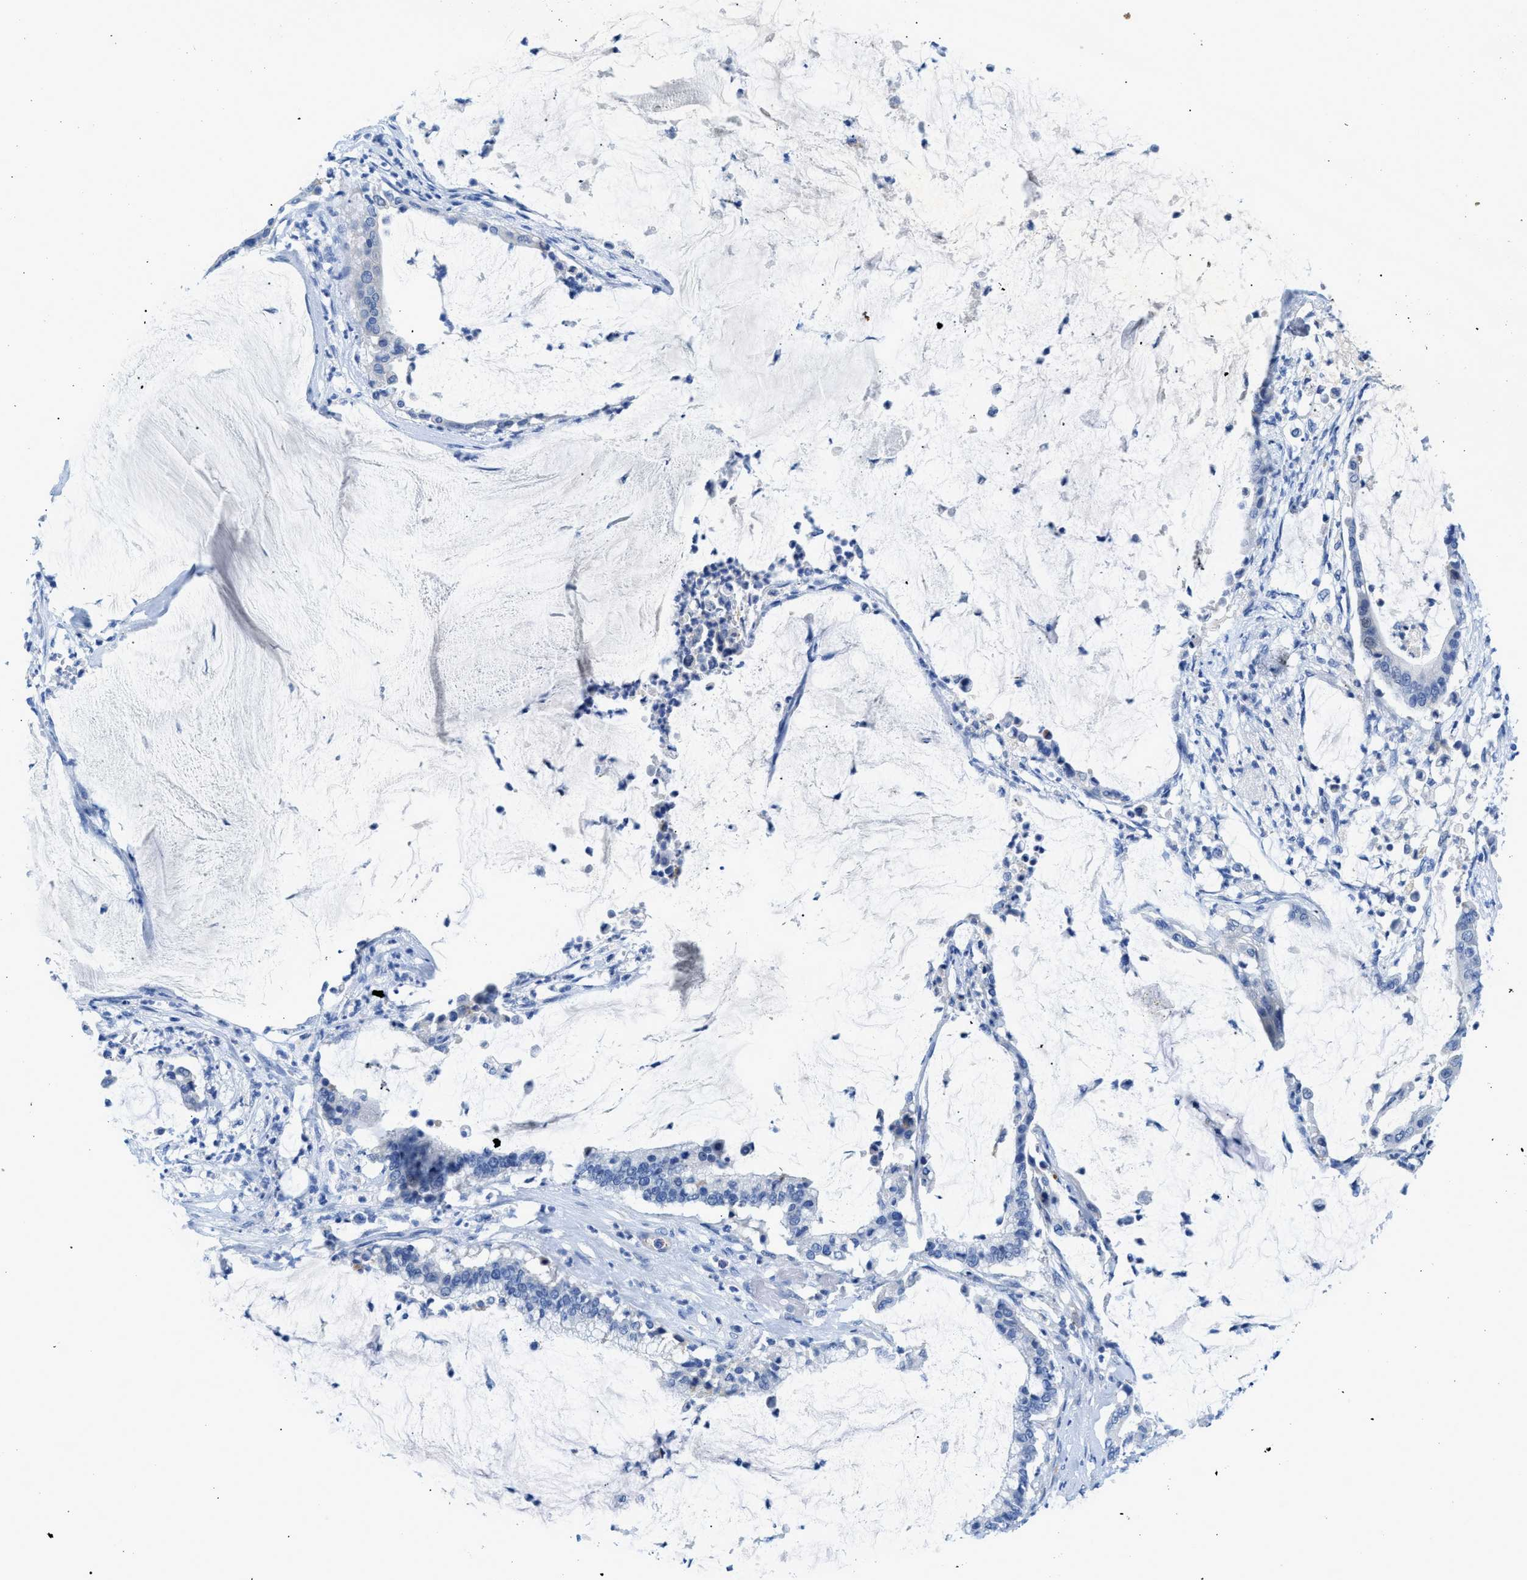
{"staining": {"intensity": "negative", "quantity": "none", "location": "none"}, "tissue": "pancreatic cancer", "cell_type": "Tumor cells", "image_type": "cancer", "snomed": [{"axis": "morphology", "description": "Adenocarcinoma, NOS"}, {"axis": "topography", "description": "Pancreas"}], "caption": "The IHC histopathology image has no significant positivity in tumor cells of pancreatic cancer tissue.", "gene": "SLC10A6", "patient": {"sex": "male", "age": 41}}